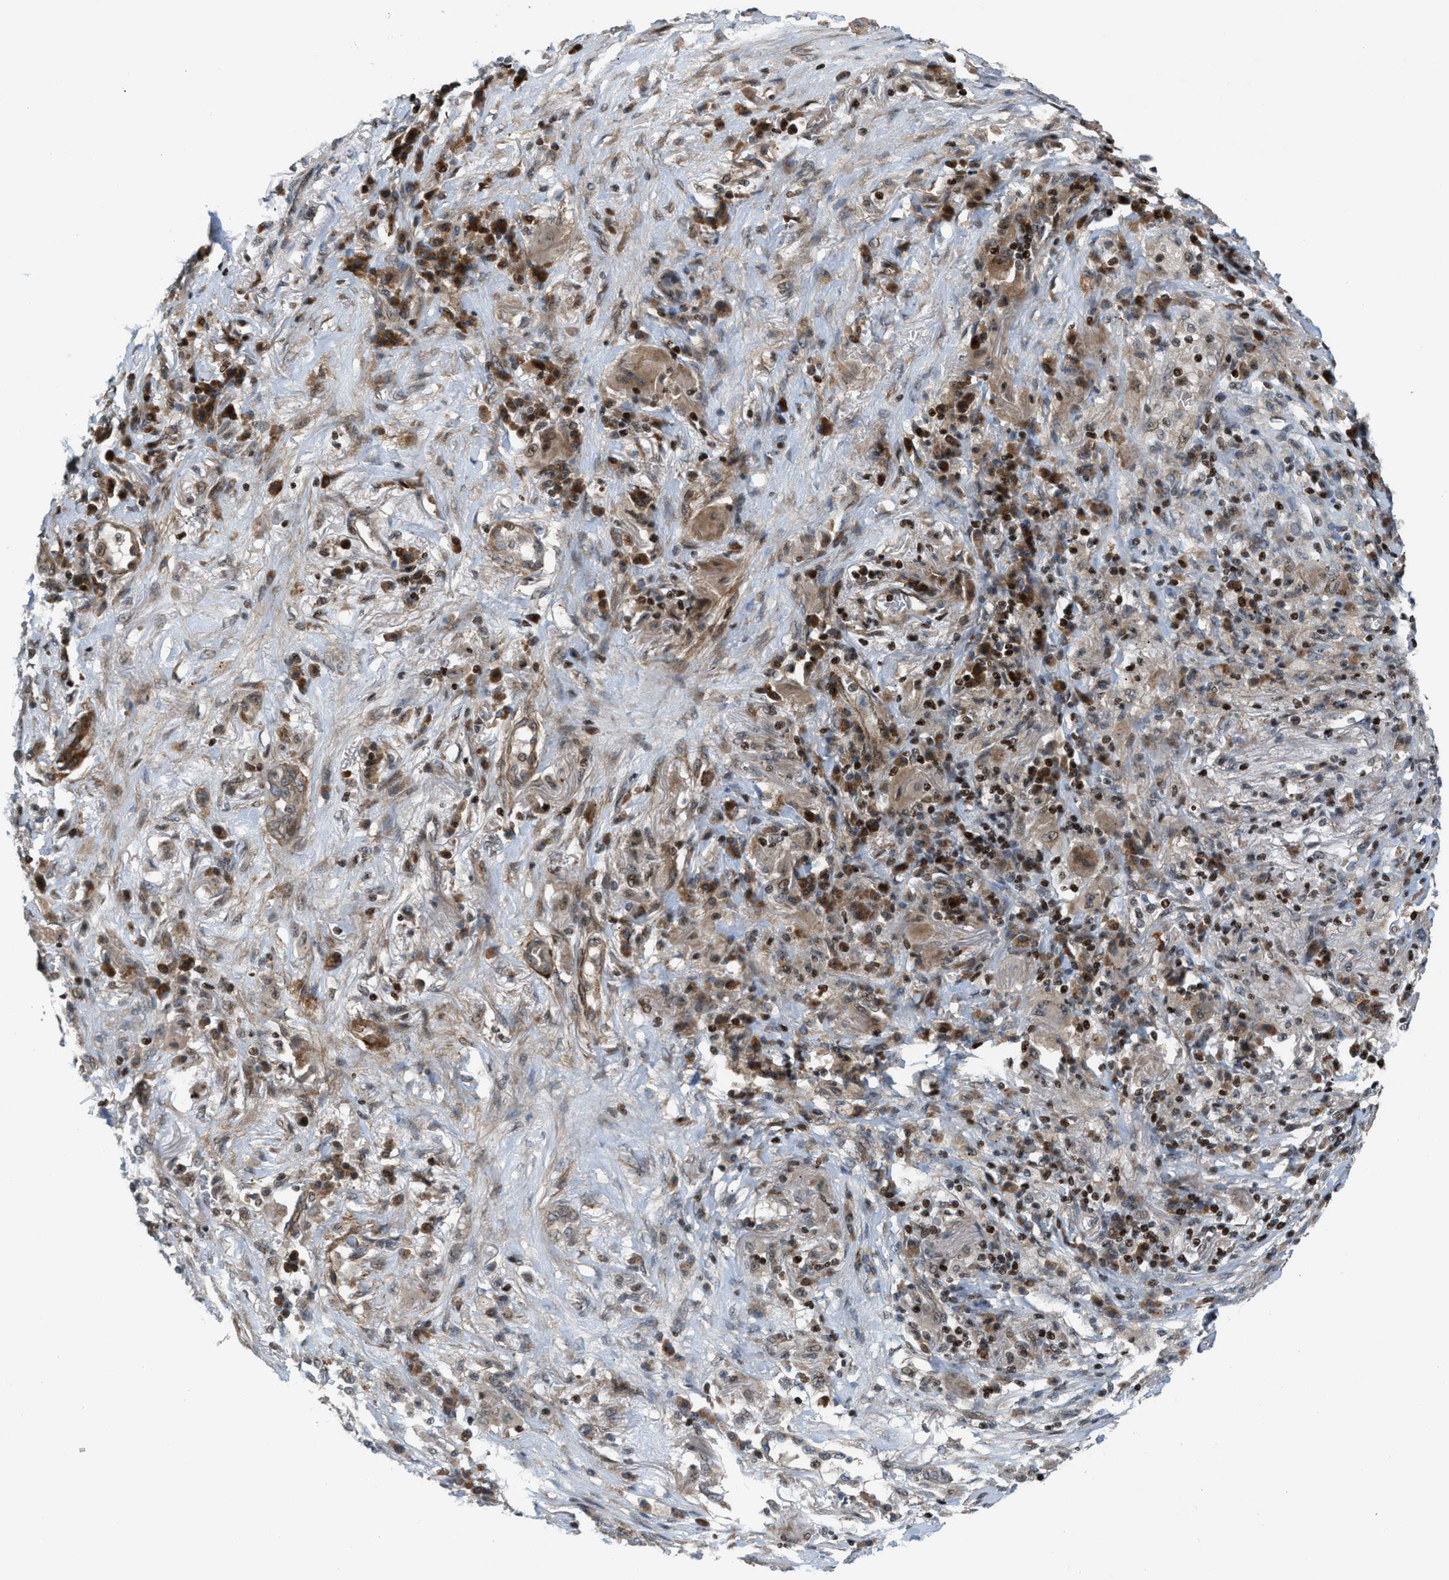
{"staining": {"intensity": "moderate", "quantity": ">75%", "location": "cytoplasmic/membranous"}, "tissue": "lung cancer", "cell_type": "Tumor cells", "image_type": "cancer", "snomed": [{"axis": "morphology", "description": "Squamous cell carcinoma, NOS"}, {"axis": "topography", "description": "Lung"}], "caption": "Lung squamous cell carcinoma stained with a protein marker exhibits moderate staining in tumor cells.", "gene": "ZNF276", "patient": {"sex": "male", "age": 61}}